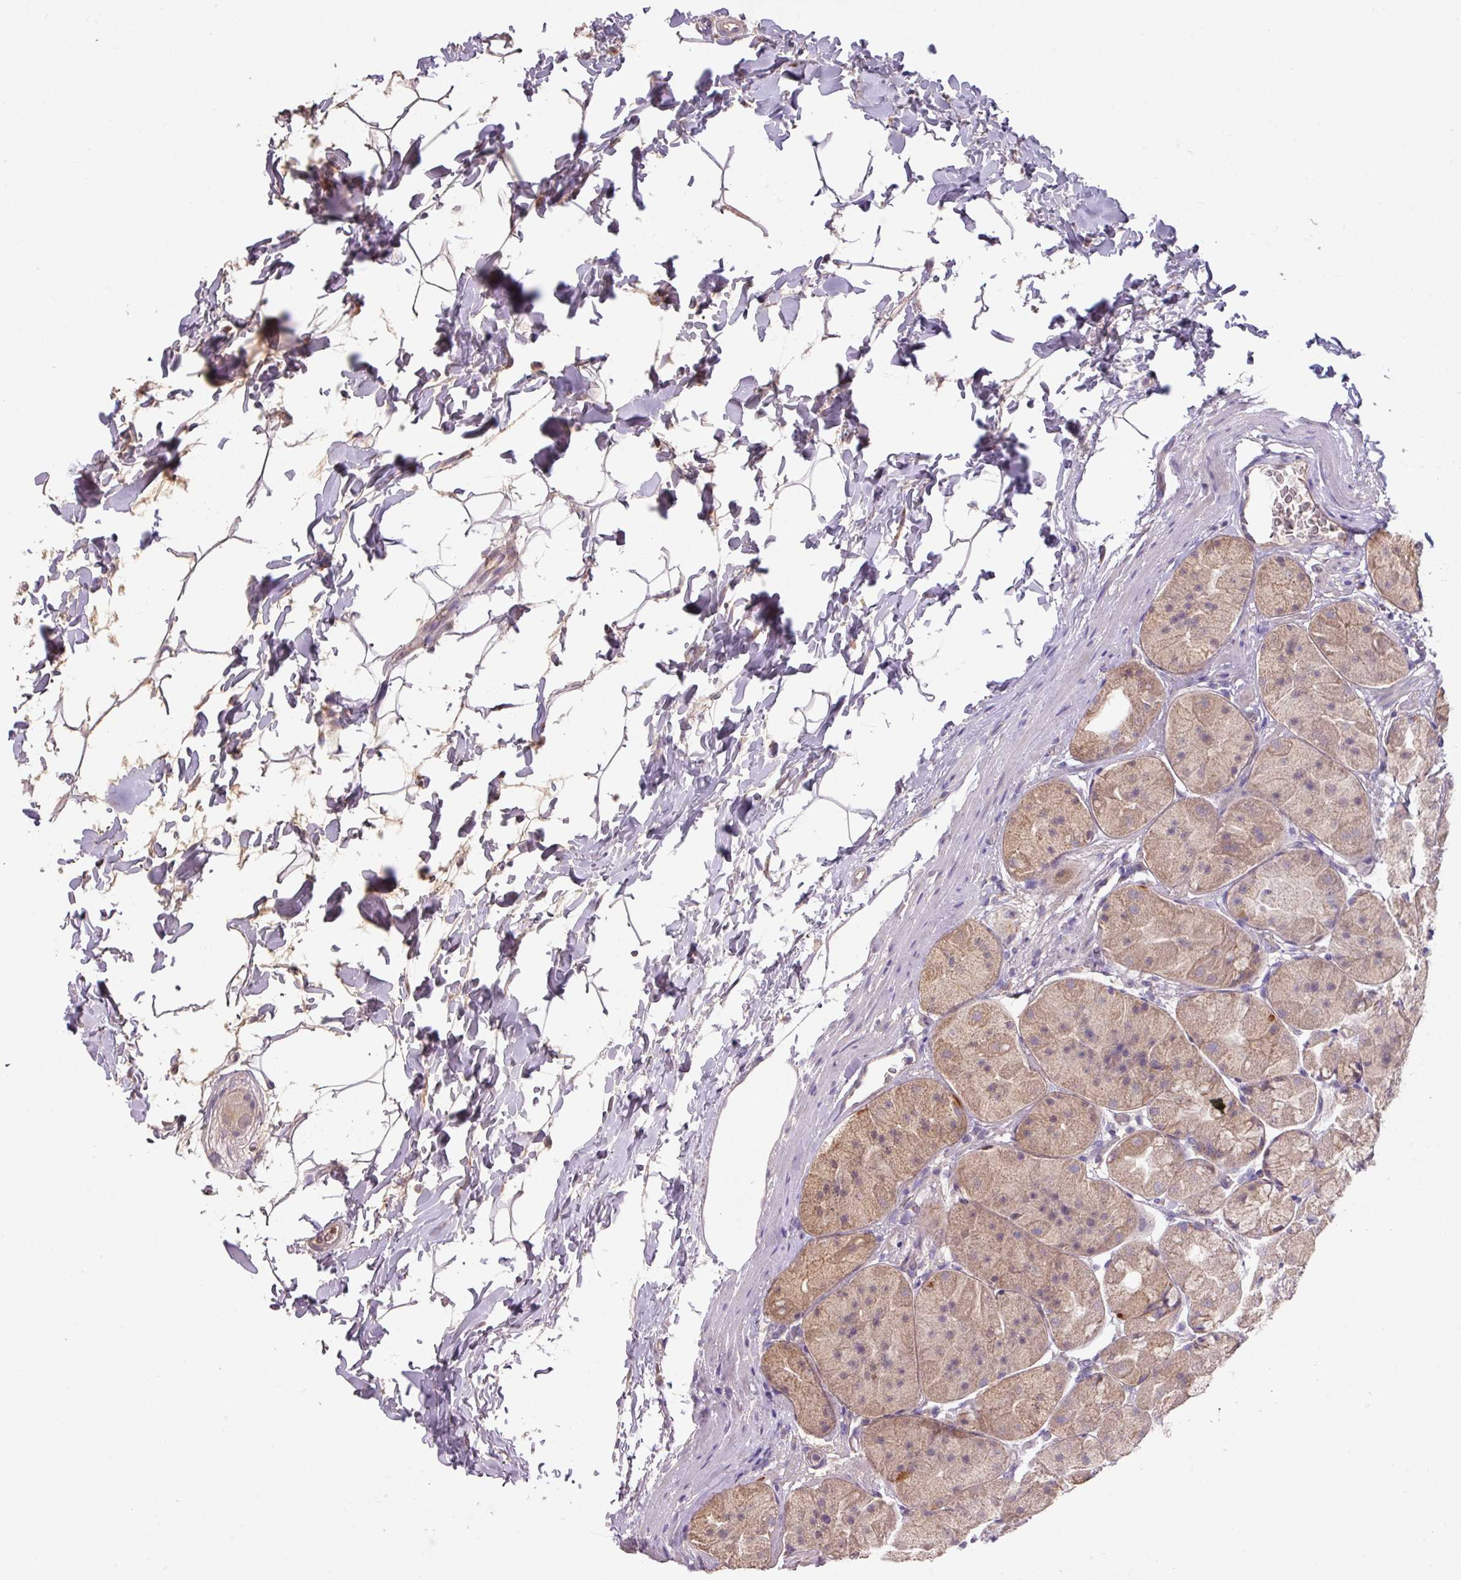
{"staining": {"intensity": "moderate", "quantity": "25%-75%", "location": "cytoplasmic/membranous"}, "tissue": "stomach", "cell_type": "Glandular cells", "image_type": "normal", "snomed": [{"axis": "morphology", "description": "Normal tissue, NOS"}, {"axis": "topography", "description": "Stomach"}], "caption": "Unremarkable stomach reveals moderate cytoplasmic/membranous positivity in approximately 25%-75% of glandular cells.", "gene": "PRADC1", "patient": {"sex": "male", "age": 57}}